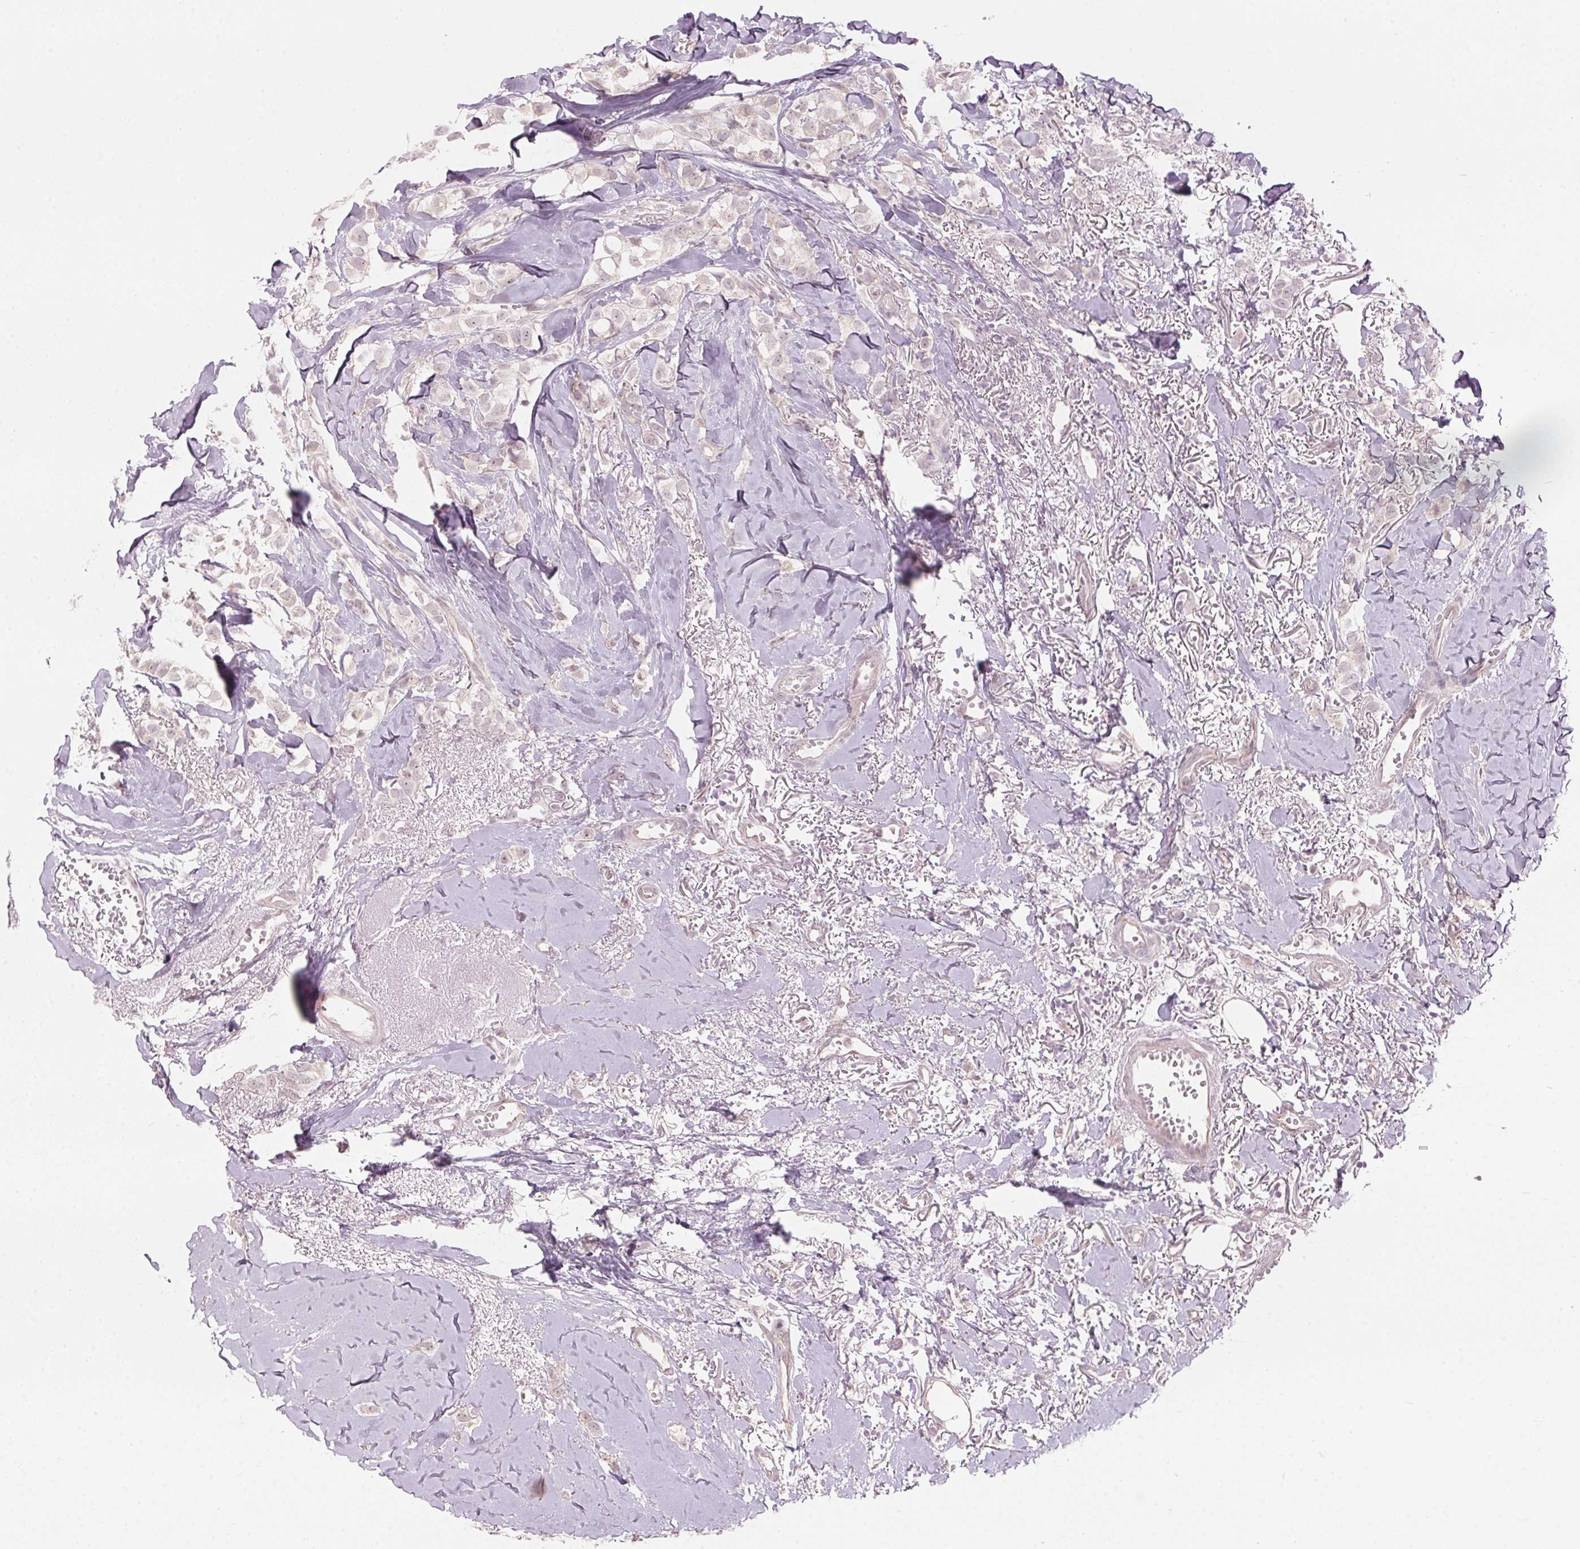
{"staining": {"intensity": "negative", "quantity": "none", "location": "none"}, "tissue": "breast cancer", "cell_type": "Tumor cells", "image_type": "cancer", "snomed": [{"axis": "morphology", "description": "Duct carcinoma"}, {"axis": "topography", "description": "Breast"}], "caption": "IHC micrograph of neoplastic tissue: human breast invasive ductal carcinoma stained with DAB demonstrates no significant protein staining in tumor cells.", "gene": "TMED6", "patient": {"sex": "female", "age": 85}}